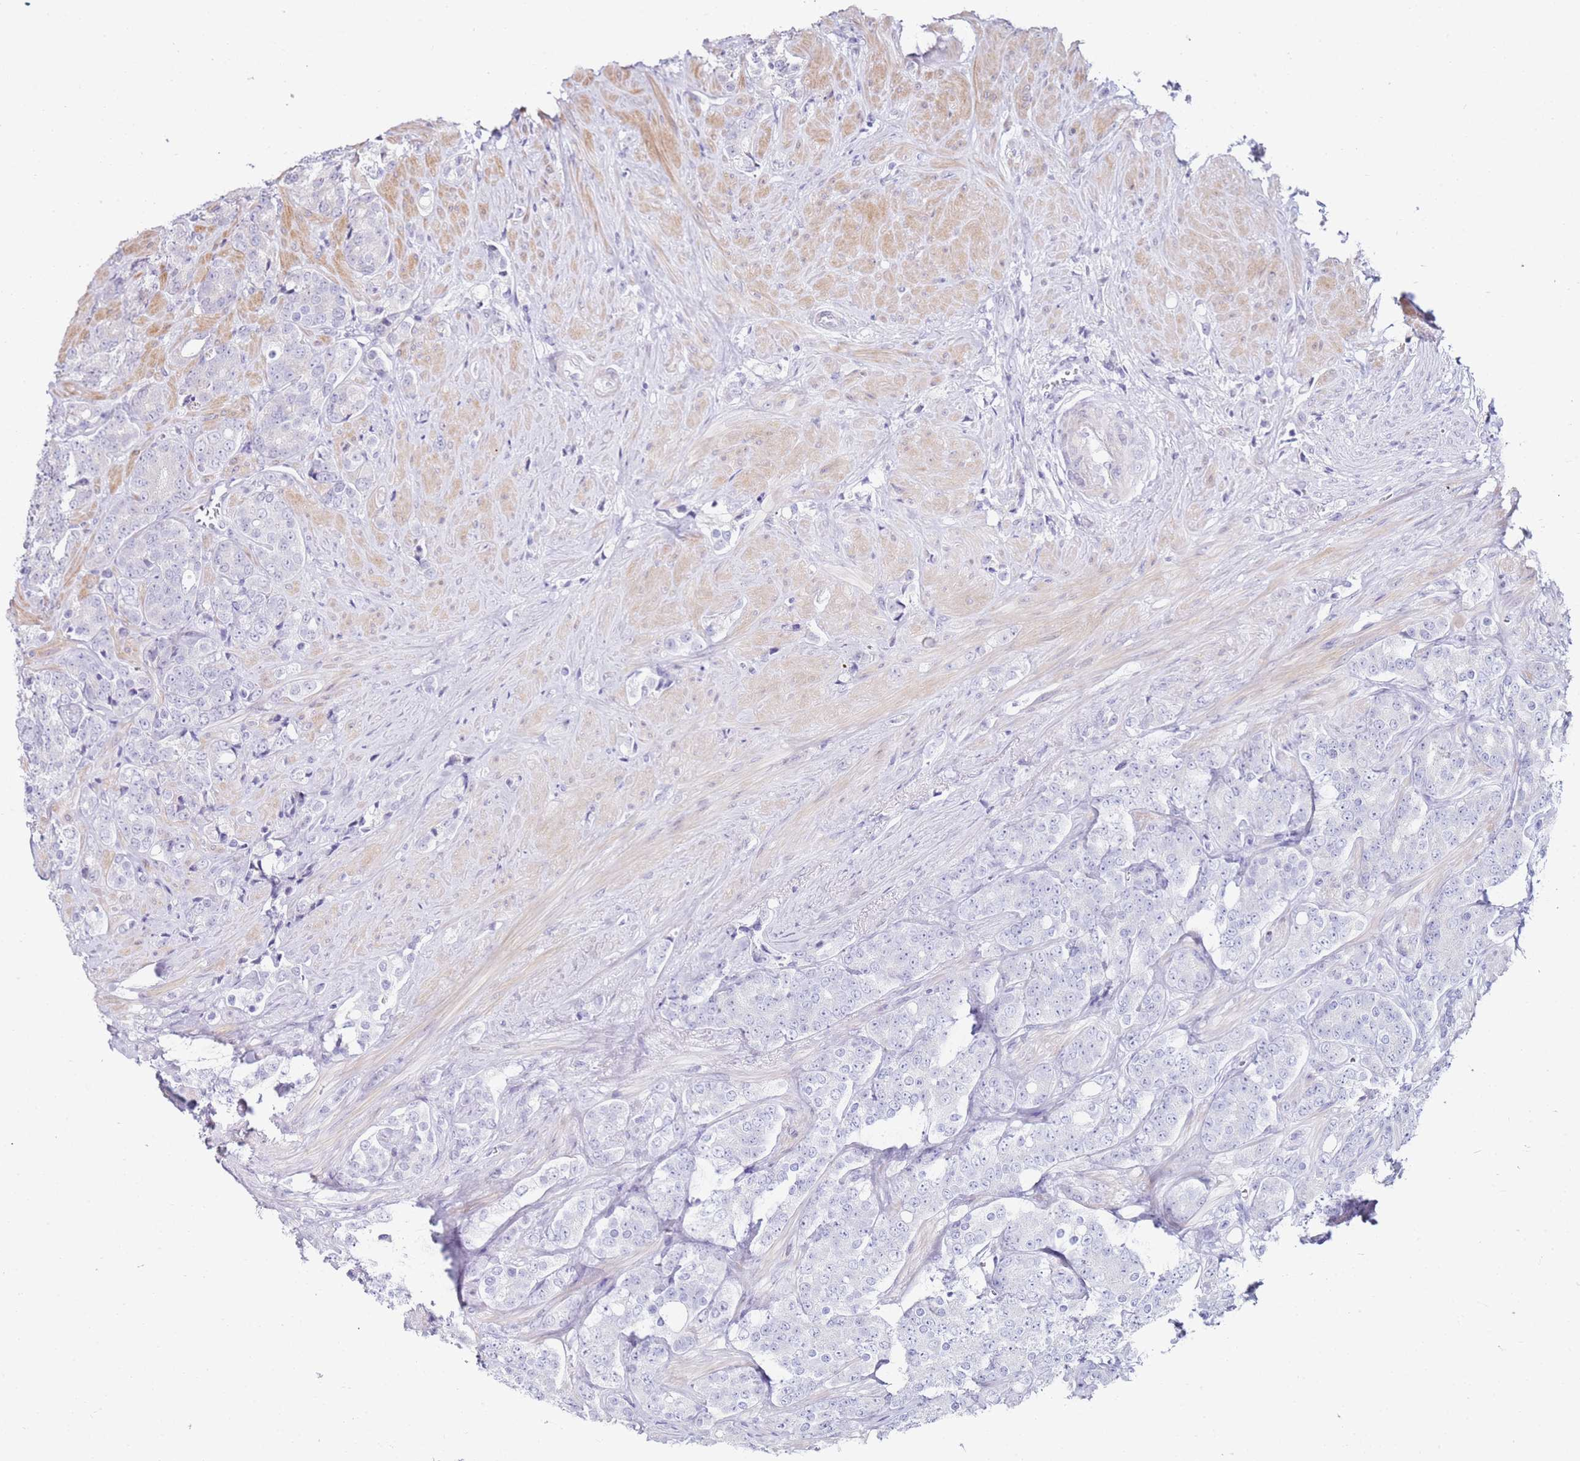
{"staining": {"intensity": "negative", "quantity": "none", "location": "none"}, "tissue": "prostate cancer", "cell_type": "Tumor cells", "image_type": "cancer", "snomed": [{"axis": "morphology", "description": "Adenocarcinoma, High grade"}, {"axis": "topography", "description": "Prostate"}], "caption": "A high-resolution image shows IHC staining of prostate cancer, which displays no significant expression in tumor cells.", "gene": "RARS2", "patient": {"sex": "male", "age": 62}}